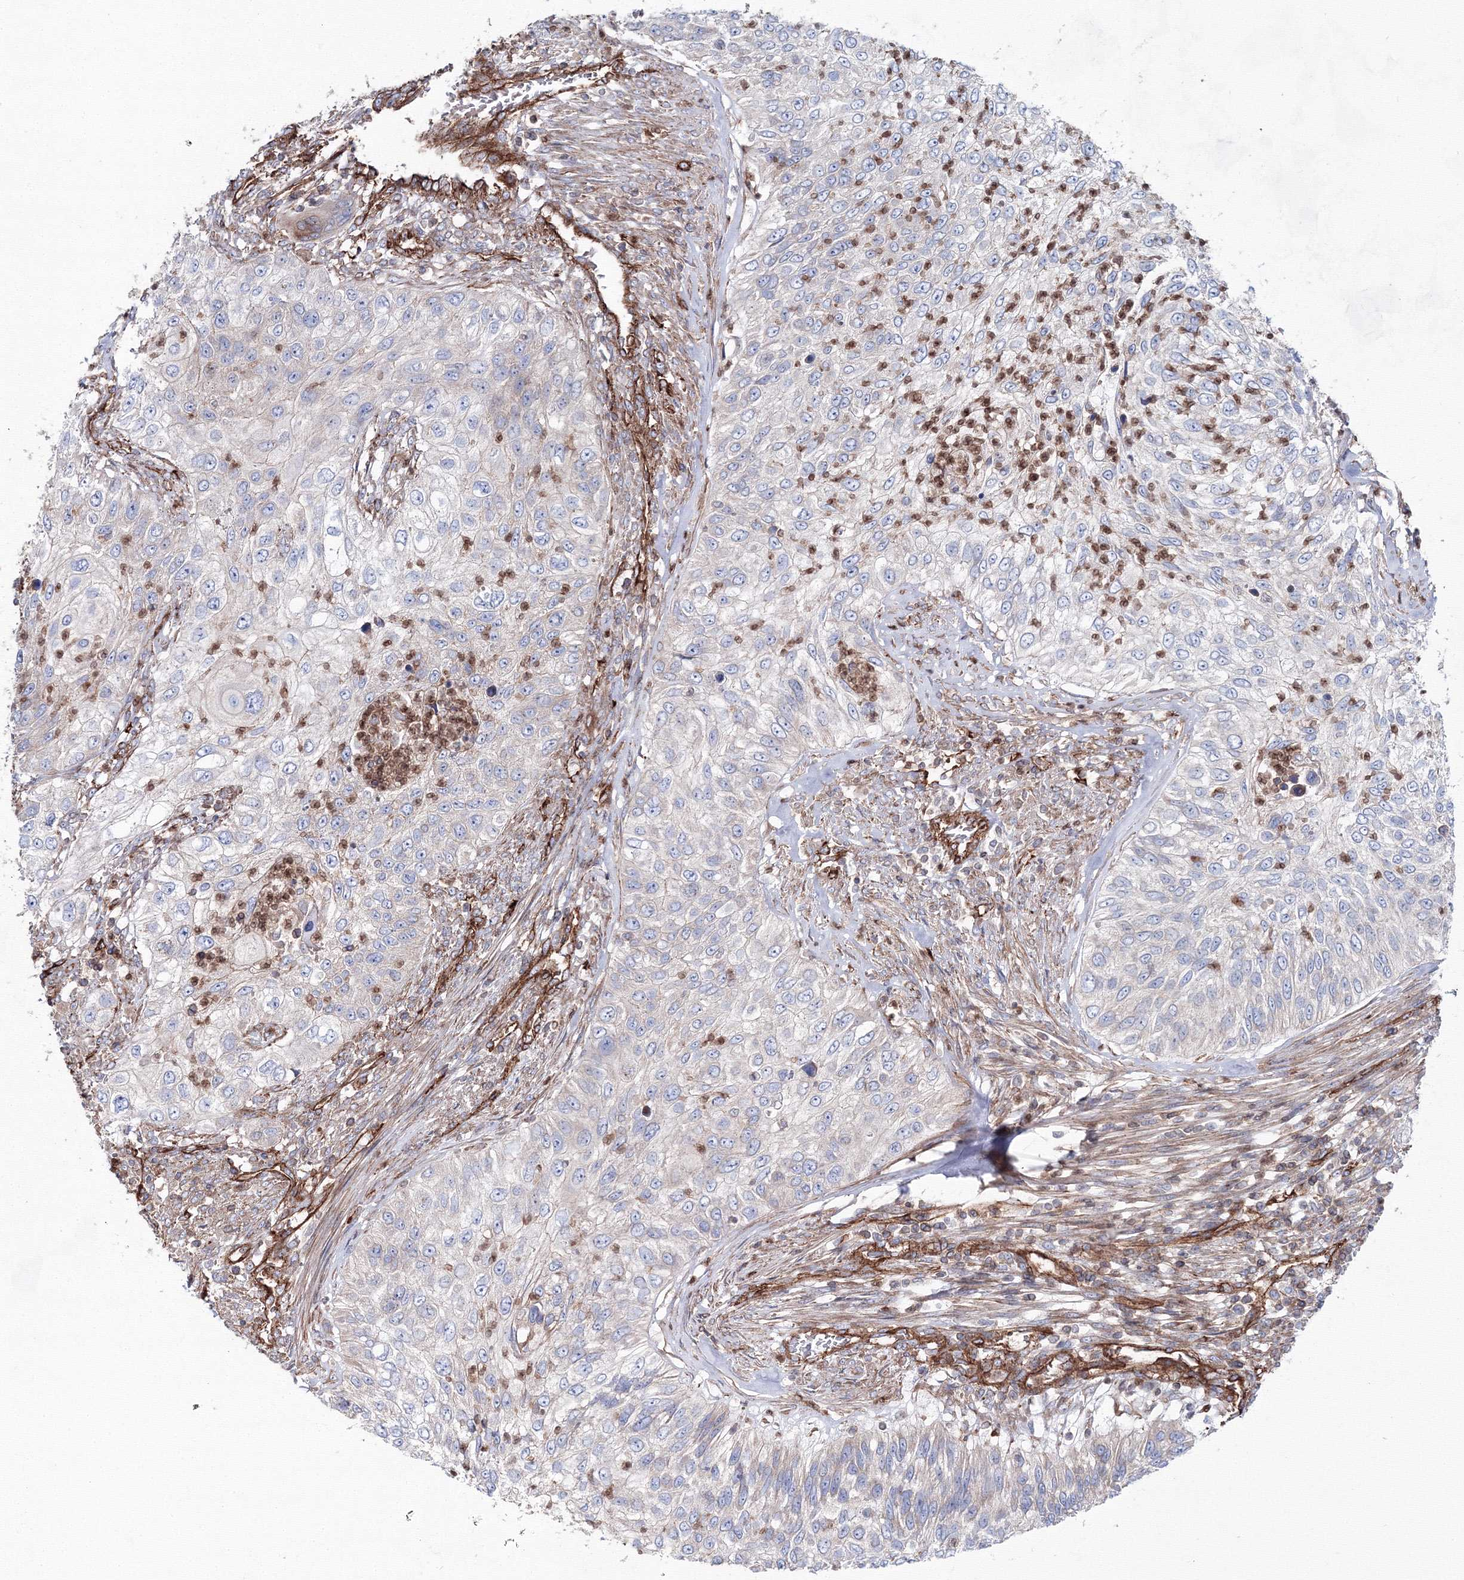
{"staining": {"intensity": "negative", "quantity": "none", "location": "none"}, "tissue": "urothelial cancer", "cell_type": "Tumor cells", "image_type": "cancer", "snomed": [{"axis": "morphology", "description": "Urothelial carcinoma, High grade"}, {"axis": "topography", "description": "Urinary bladder"}], "caption": "Immunohistochemical staining of human high-grade urothelial carcinoma reveals no significant positivity in tumor cells. (DAB (3,3'-diaminobenzidine) immunohistochemistry (IHC) visualized using brightfield microscopy, high magnification).", "gene": "ANKRD37", "patient": {"sex": "female", "age": 60}}